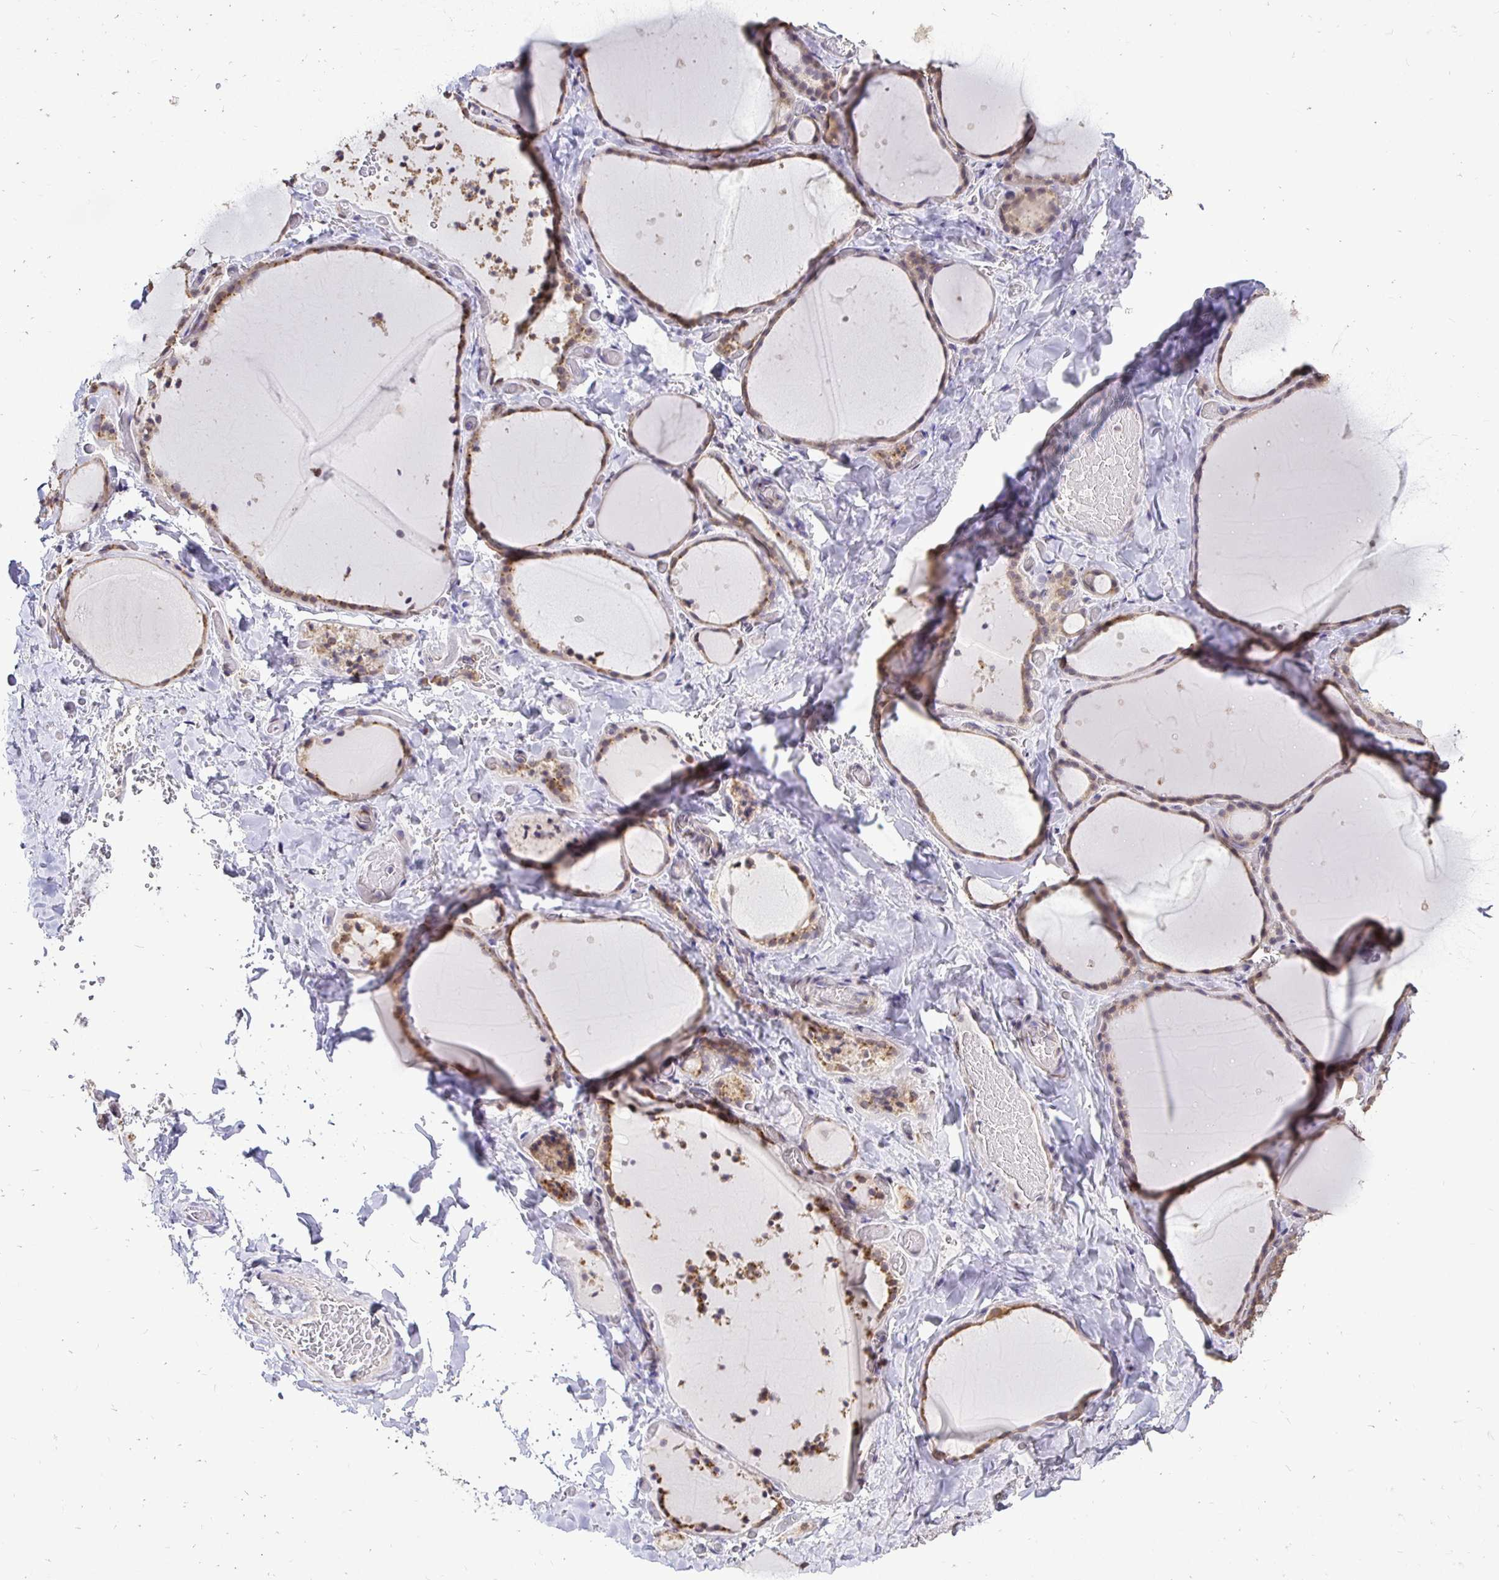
{"staining": {"intensity": "moderate", "quantity": ">75%", "location": "cytoplasmic/membranous"}, "tissue": "thyroid gland", "cell_type": "Glandular cells", "image_type": "normal", "snomed": [{"axis": "morphology", "description": "Normal tissue, NOS"}, {"axis": "topography", "description": "Thyroid gland"}], "caption": "Immunohistochemistry micrograph of unremarkable human thyroid gland stained for a protein (brown), which displays medium levels of moderate cytoplasmic/membranous staining in approximately >75% of glandular cells.", "gene": "RHEBL1", "patient": {"sex": "female", "age": 36}}